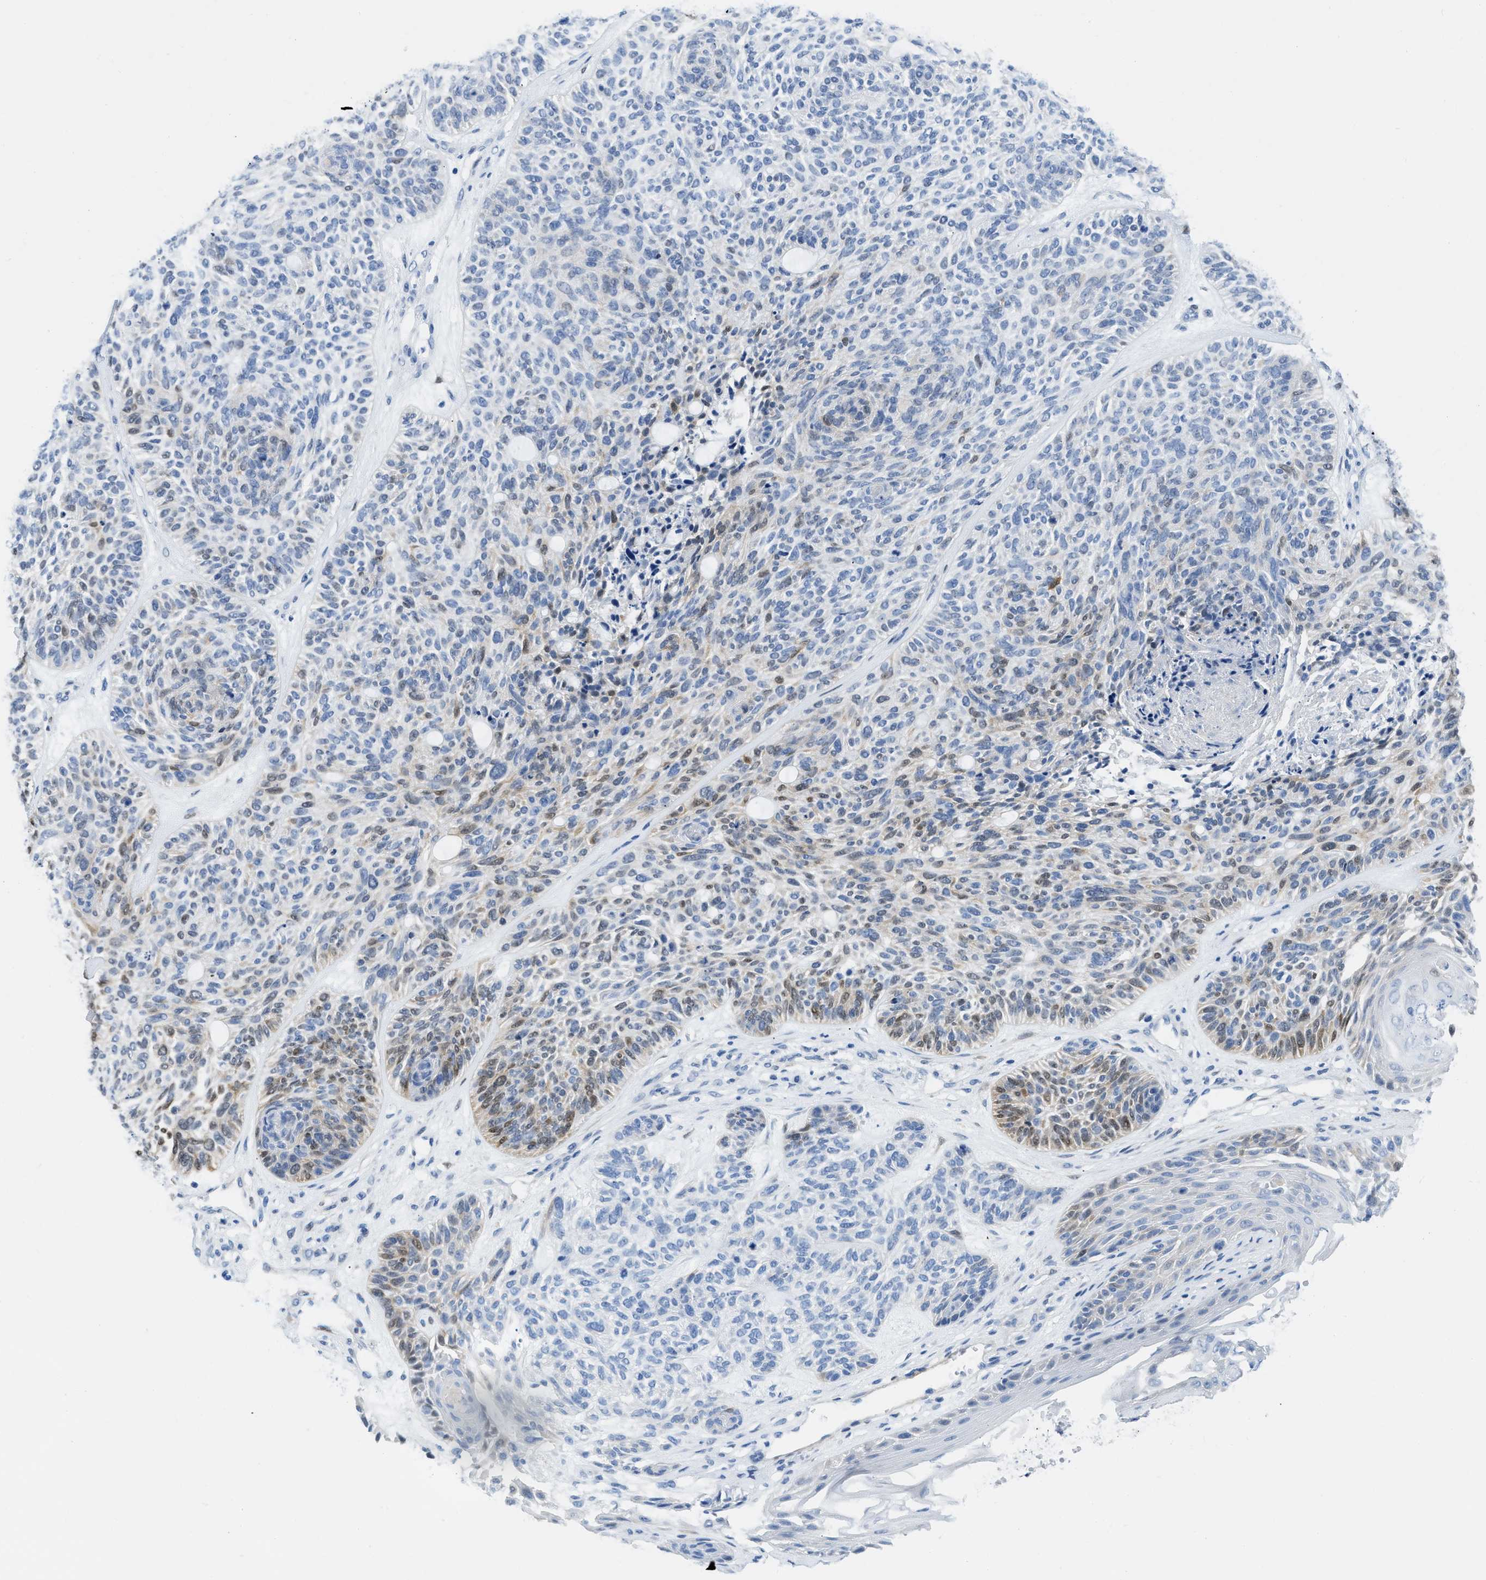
{"staining": {"intensity": "weak", "quantity": "25%-75%", "location": "cytoplasmic/membranous,nuclear"}, "tissue": "skin cancer", "cell_type": "Tumor cells", "image_type": "cancer", "snomed": [{"axis": "morphology", "description": "Basal cell carcinoma"}, {"axis": "topography", "description": "Skin"}], "caption": "High-magnification brightfield microscopy of skin cancer (basal cell carcinoma) stained with DAB (brown) and counterstained with hematoxylin (blue). tumor cells exhibit weak cytoplasmic/membranous and nuclear positivity is appreciated in approximately25%-75% of cells.", "gene": "NKAIN3", "patient": {"sex": "male", "age": 55}}